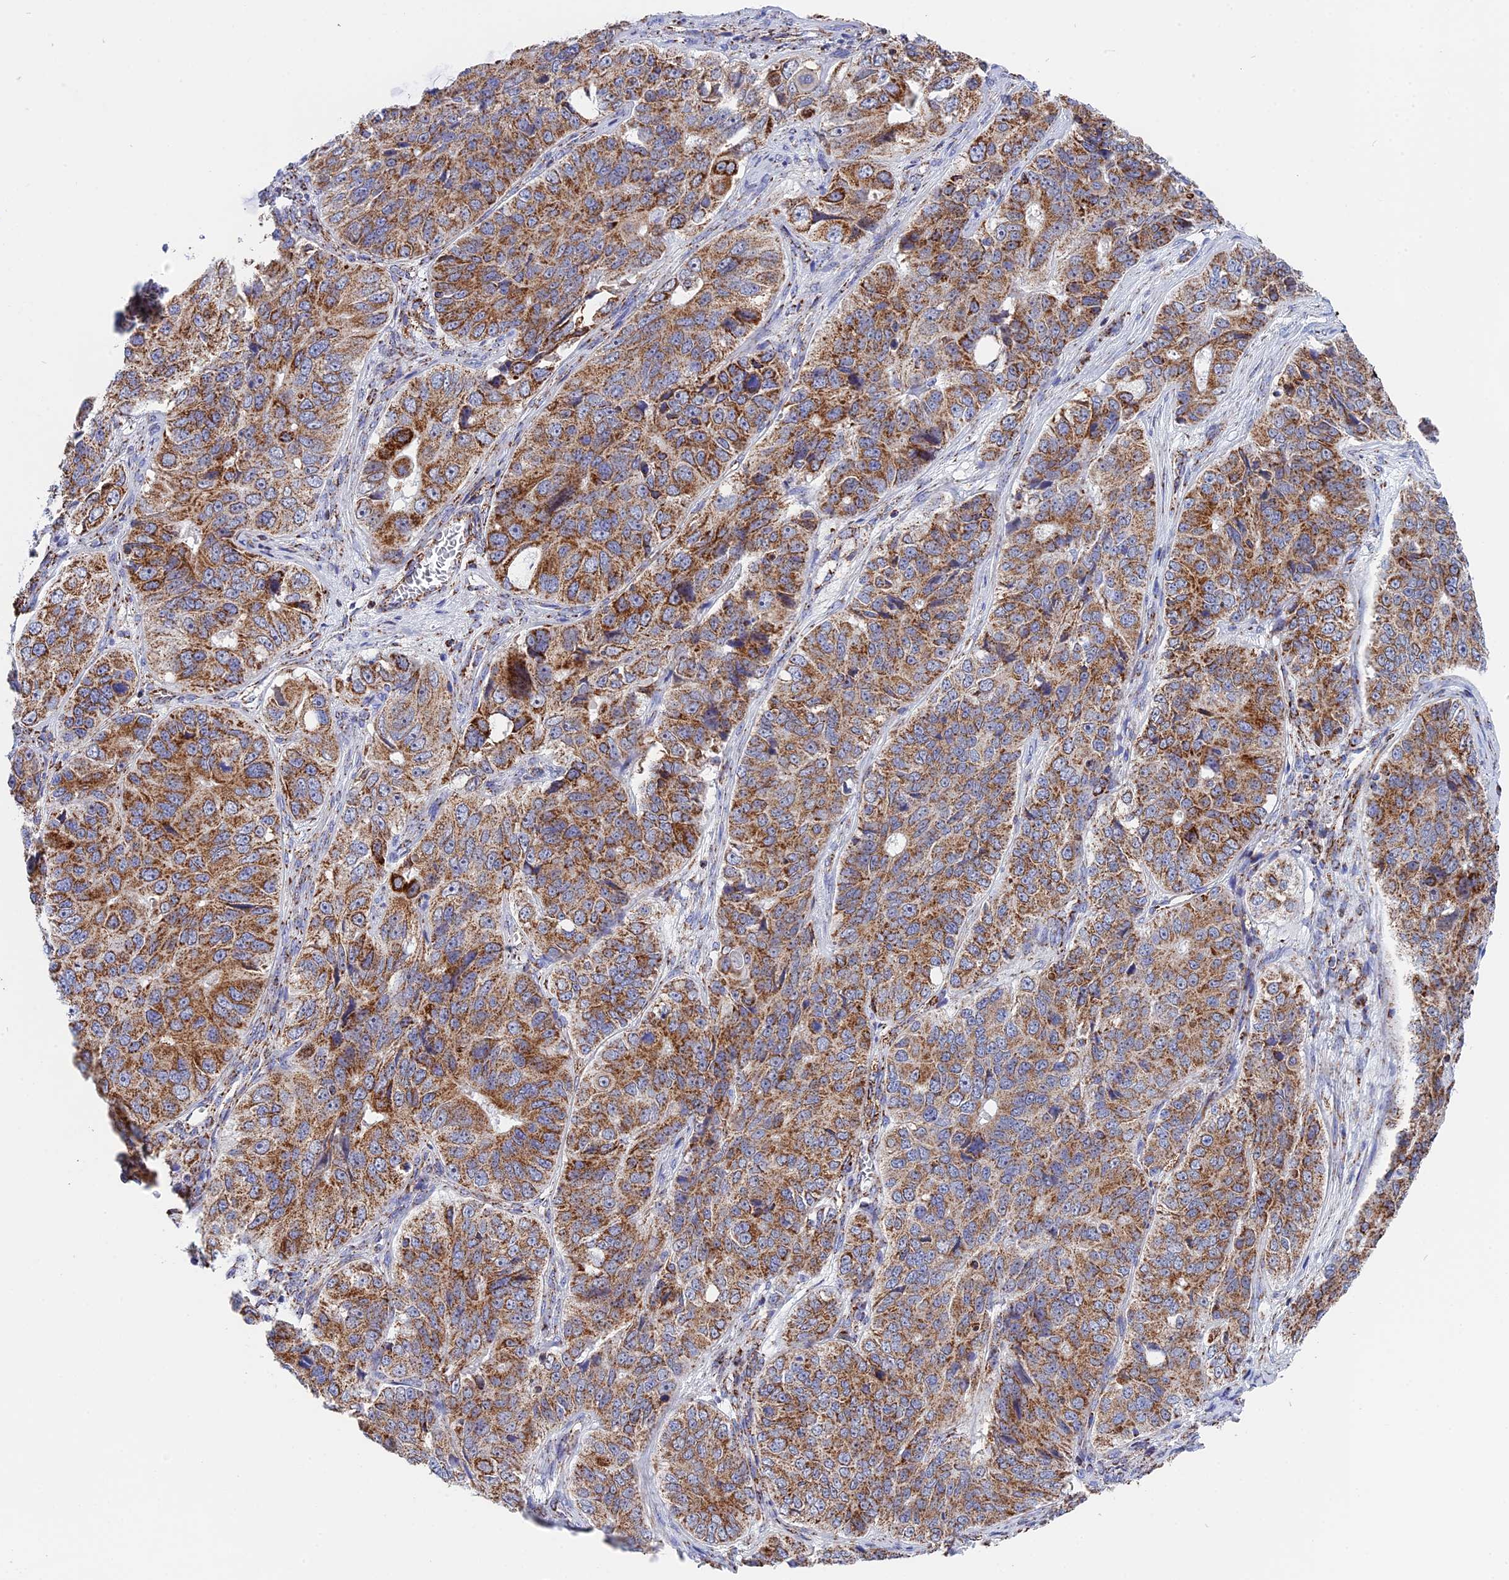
{"staining": {"intensity": "strong", "quantity": ">75%", "location": "cytoplasmic/membranous"}, "tissue": "ovarian cancer", "cell_type": "Tumor cells", "image_type": "cancer", "snomed": [{"axis": "morphology", "description": "Carcinoma, endometroid"}, {"axis": "topography", "description": "Ovary"}], "caption": "Immunohistochemistry (IHC) (DAB) staining of endometroid carcinoma (ovarian) shows strong cytoplasmic/membranous protein expression in about >75% of tumor cells.", "gene": "NDUFA5", "patient": {"sex": "female", "age": 51}}